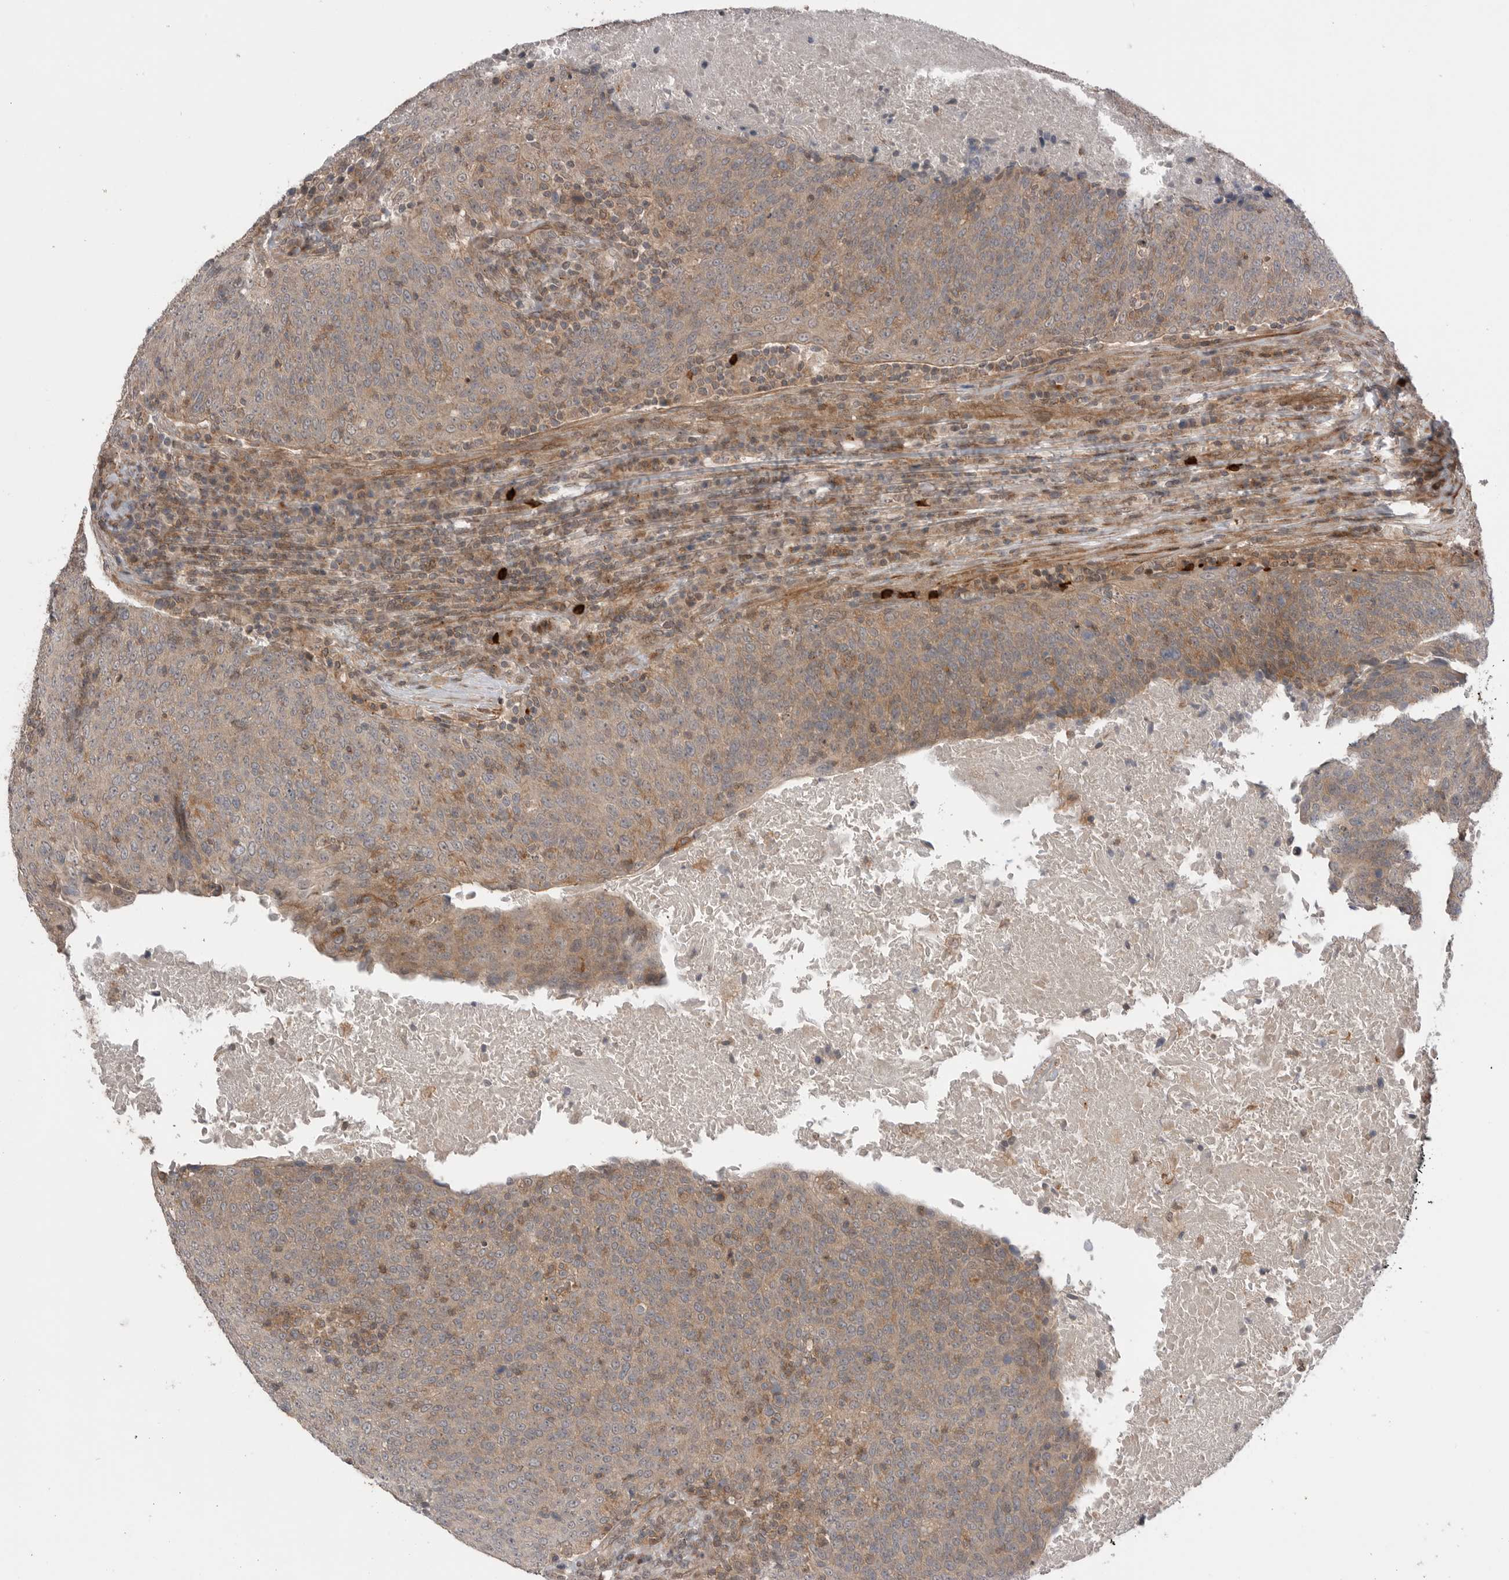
{"staining": {"intensity": "weak", "quantity": ">75%", "location": "cytoplasmic/membranous"}, "tissue": "head and neck cancer", "cell_type": "Tumor cells", "image_type": "cancer", "snomed": [{"axis": "morphology", "description": "Squamous cell carcinoma, NOS"}, {"axis": "morphology", "description": "Squamous cell carcinoma, metastatic, NOS"}, {"axis": "topography", "description": "Lymph node"}, {"axis": "topography", "description": "Head-Neck"}], "caption": "A high-resolution histopathology image shows immunohistochemistry (IHC) staining of head and neck cancer (squamous cell carcinoma), which exhibits weak cytoplasmic/membranous expression in approximately >75% of tumor cells.", "gene": "PEAK1", "patient": {"sex": "male", "age": 62}}